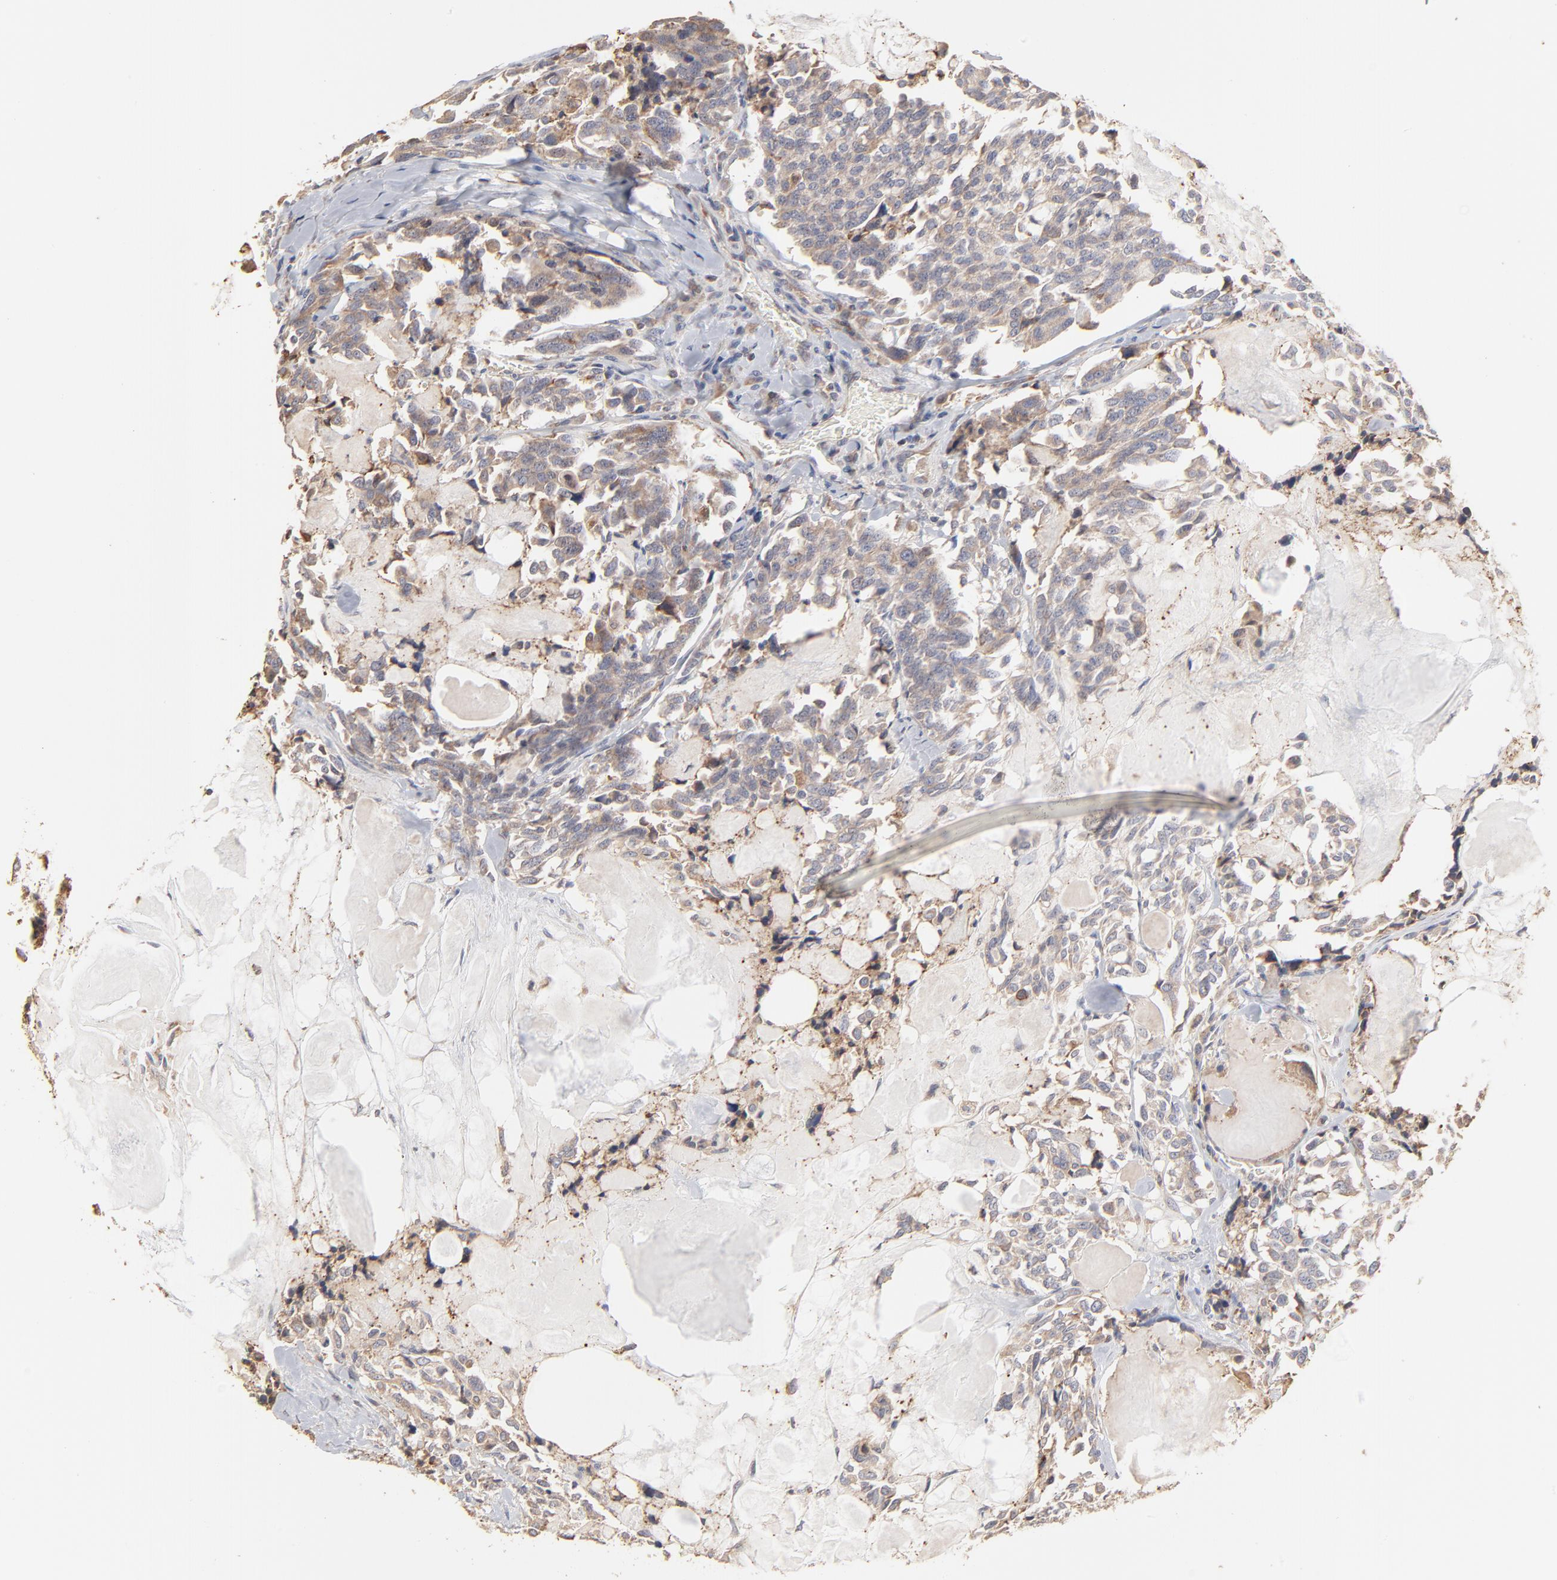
{"staining": {"intensity": "moderate", "quantity": ">75%", "location": "cytoplasmic/membranous"}, "tissue": "thyroid cancer", "cell_type": "Tumor cells", "image_type": "cancer", "snomed": [{"axis": "morphology", "description": "Carcinoma, NOS"}, {"axis": "morphology", "description": "Carcinoid, malignant, NOS"}, {"axis": "topography", "description": "Thyroid gland"}], "caption": "Protein staining of malignant carcinoid (thyroid) tissue exhibits moderate cytoplasmic/membranous positivity in about >75% of tumor cells.", "gene": "RNF213", "patient": {"sex": "male", "age": 33}}